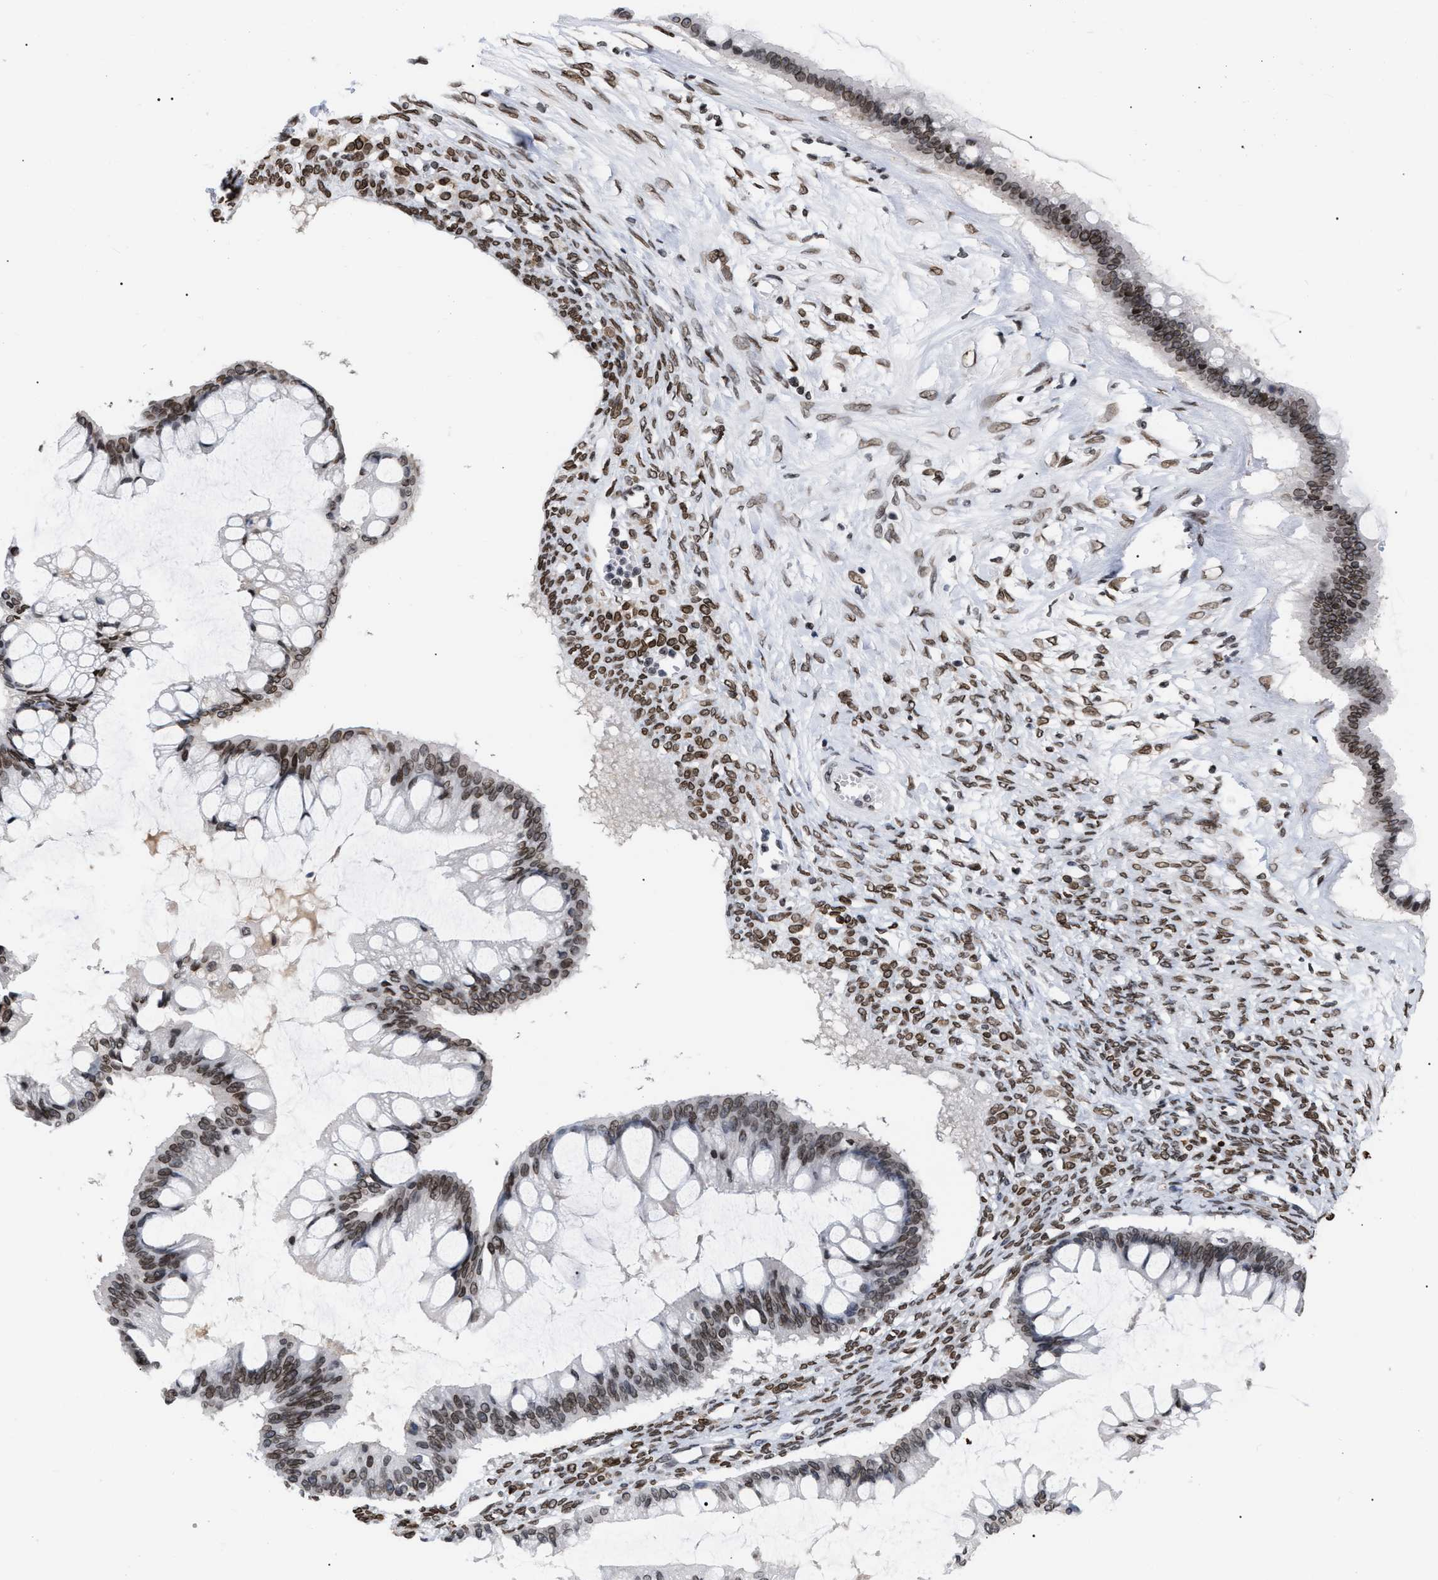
{"staining": {"intensity": "moderate", "quantity": ">75%", "location": "cytoplasmic/membranous,nuclear"}, "tissue": "ovarian cancer", "cell_type": "Tumor cells", "image_type": "cancer", "snomed": [{"axis": "morphology", "description": "Cystadenocarcinoma, mucinous, NOS"}, {"axis": "topography", "description": "Ovary"}], "caption": "Ovarian cancer was stained to show a protein in brown. There is medium levels of moderate cytoplasmic/membranous and nuclear expression in about >75% of tumor cells.", "gene": "TPR", "patient": {"sex": "female", "age": 73}}